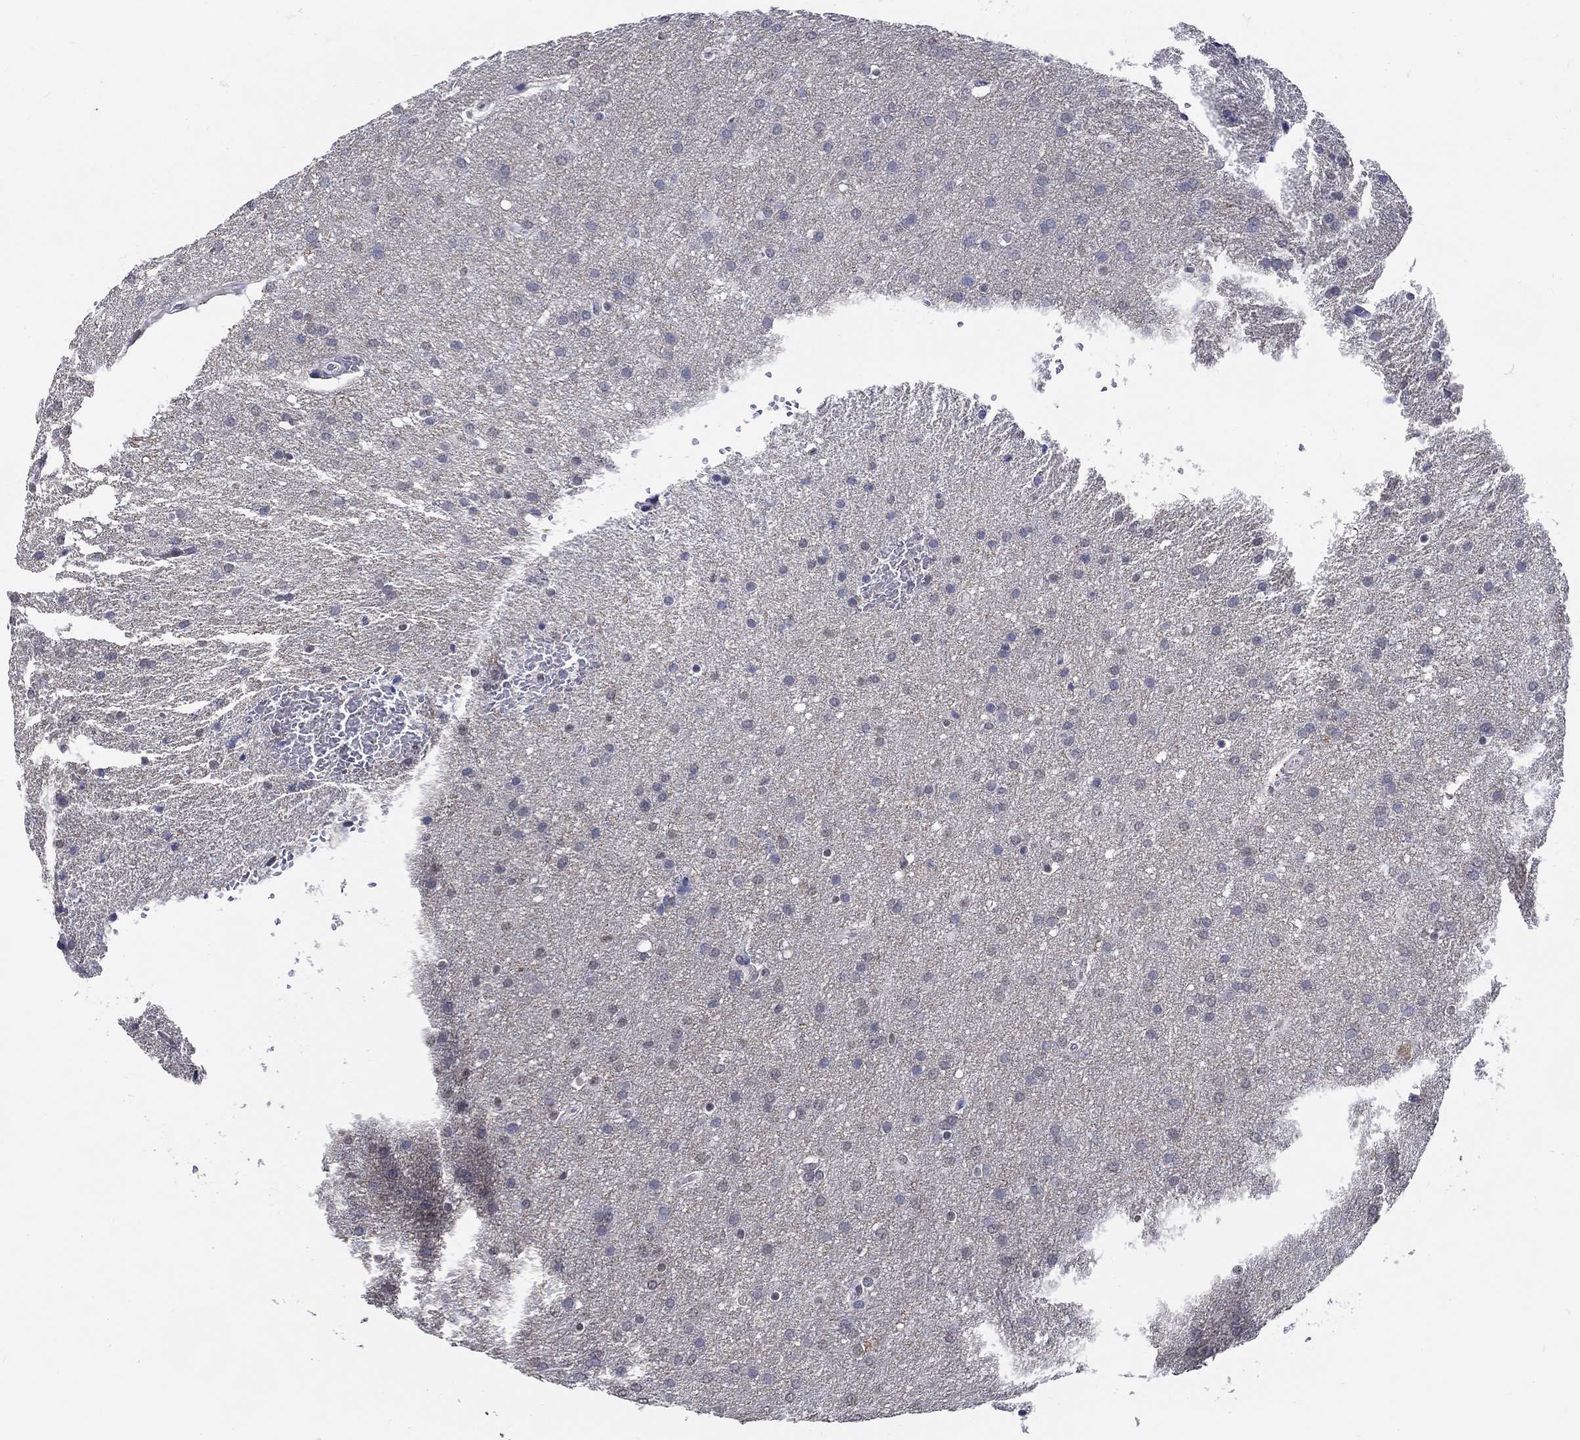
{"staining": {"intensity": "negative", "quantity": "none", "location": "none"}, "tissue": "glioma", "cell_type": "Tumor cells", "image_type": "cancer", "snomed": [{"axis": "morphology", "description": "Glioma, malignant, Low grade"}, {"axis": "topography", "description": "Brain"}], "caption": "This photomicrograph is of low-grade glioma (malignant) stained with immunohistochemistry to label a protein in brown with the nuclei are counter-stained blue. There is no expression in tumor cells. (Brightfield microscopy of DAB immunohistochemistry at high magnification).", "gene": "PDE1B", "patient": {"sex": "female", "age": 32}}